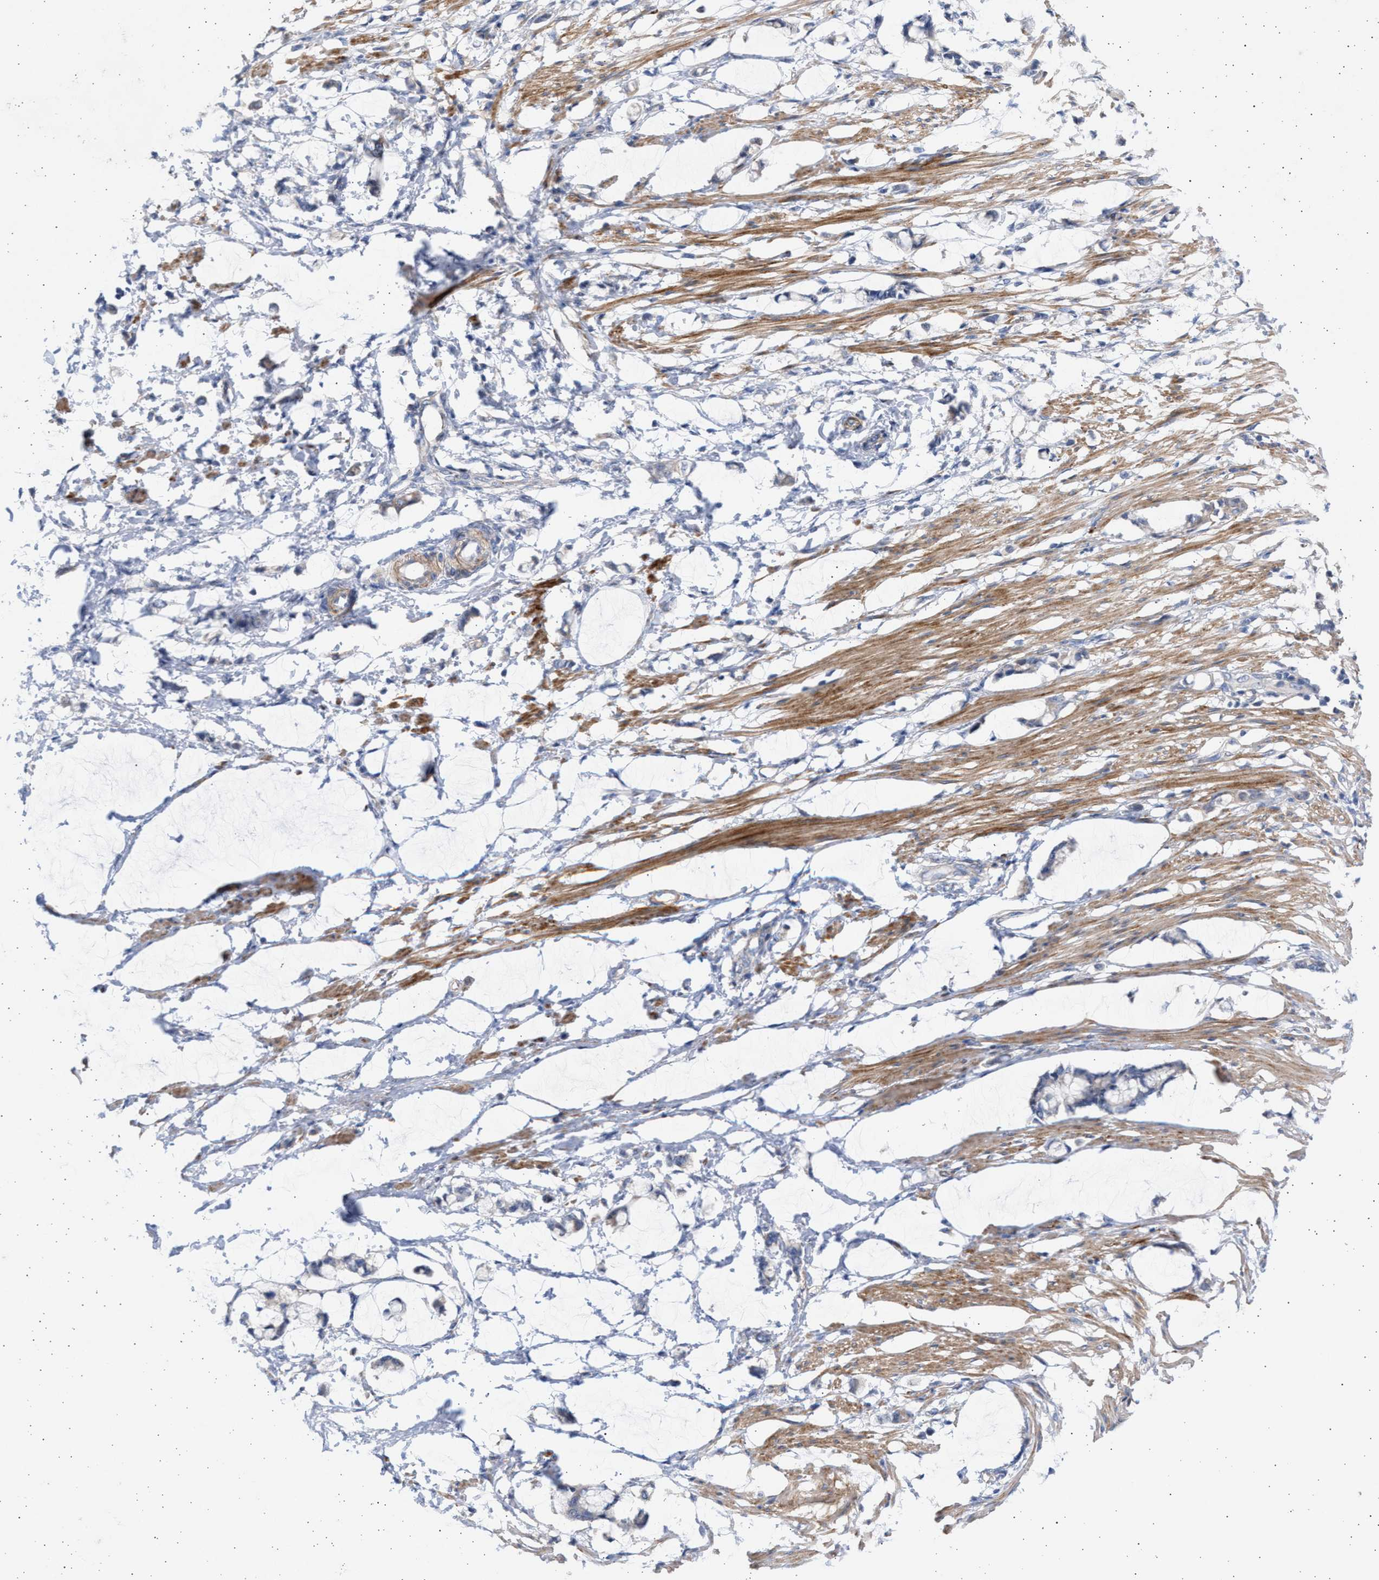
{"staining": {"intensity": "moderate", "quantity": ">75%", "location": "cytoplasmic/membranous"}, "tissue": "smooth muscle", "cell_type": "Smooth muscle cells", "image_type": "normal", "snomed": [{"axis": "morphology", "description": "Normal tissue, NOS"}, {"axis": "morphology", "description": "Adenocarcinoma, NOS"}, {"axis": "topography", "description": "Smooth muscle"}, {"axis": "topography", "description": "Colon"}], "caption": "Benign smooth muscle was stained to show a protein in brown. There is medium levels of moderate cytoplasmic/membranous positivity in approximately >75% of smooth muscle cells.", "gene": "NBR1", "patient": {"sex": "male", "age": 14}}